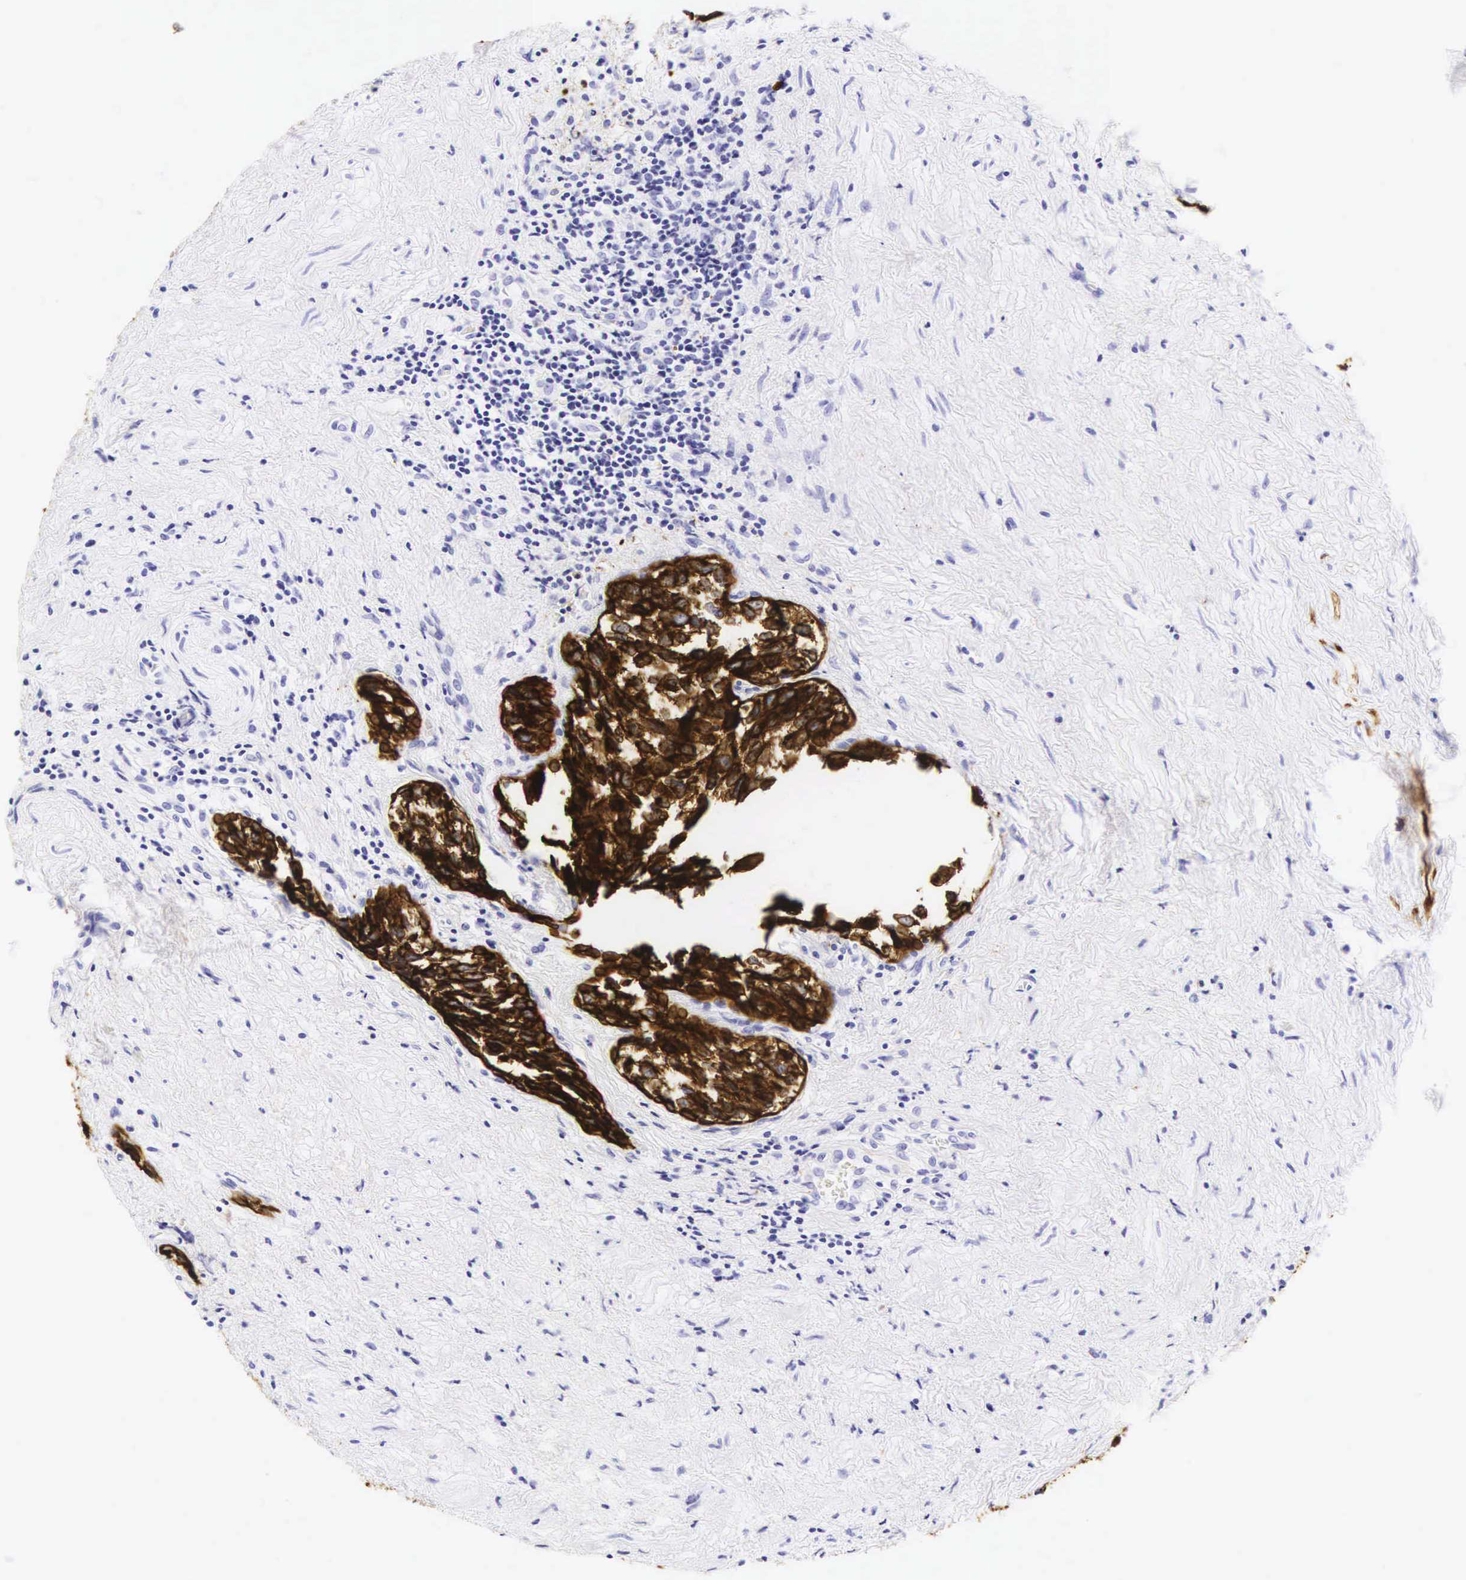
{"staining": {"intensity": "strong", "quantity": "25%-75%", "location": "cytoplasmic/membranous"}, "tissue": "urothelial cancer", "cell_type": "Tumor cells", "image_type": "cancer", "snomed": [{"axis": "morphology", "description": "Urothelial carcinoma, High grade"}, {"axis": "topography", "description": "Urinary bladder"}], "caption": "This histopathology image shows urothelial cancer stained with immunohistochemistry to label a protein in brown. The cytoplasmic/membranous of tumor cells show strong positivity for the protein. Nuclei are counter-stained blue.", "gene": "KRT18", "patient": {"sex": "male", "age": 81}}